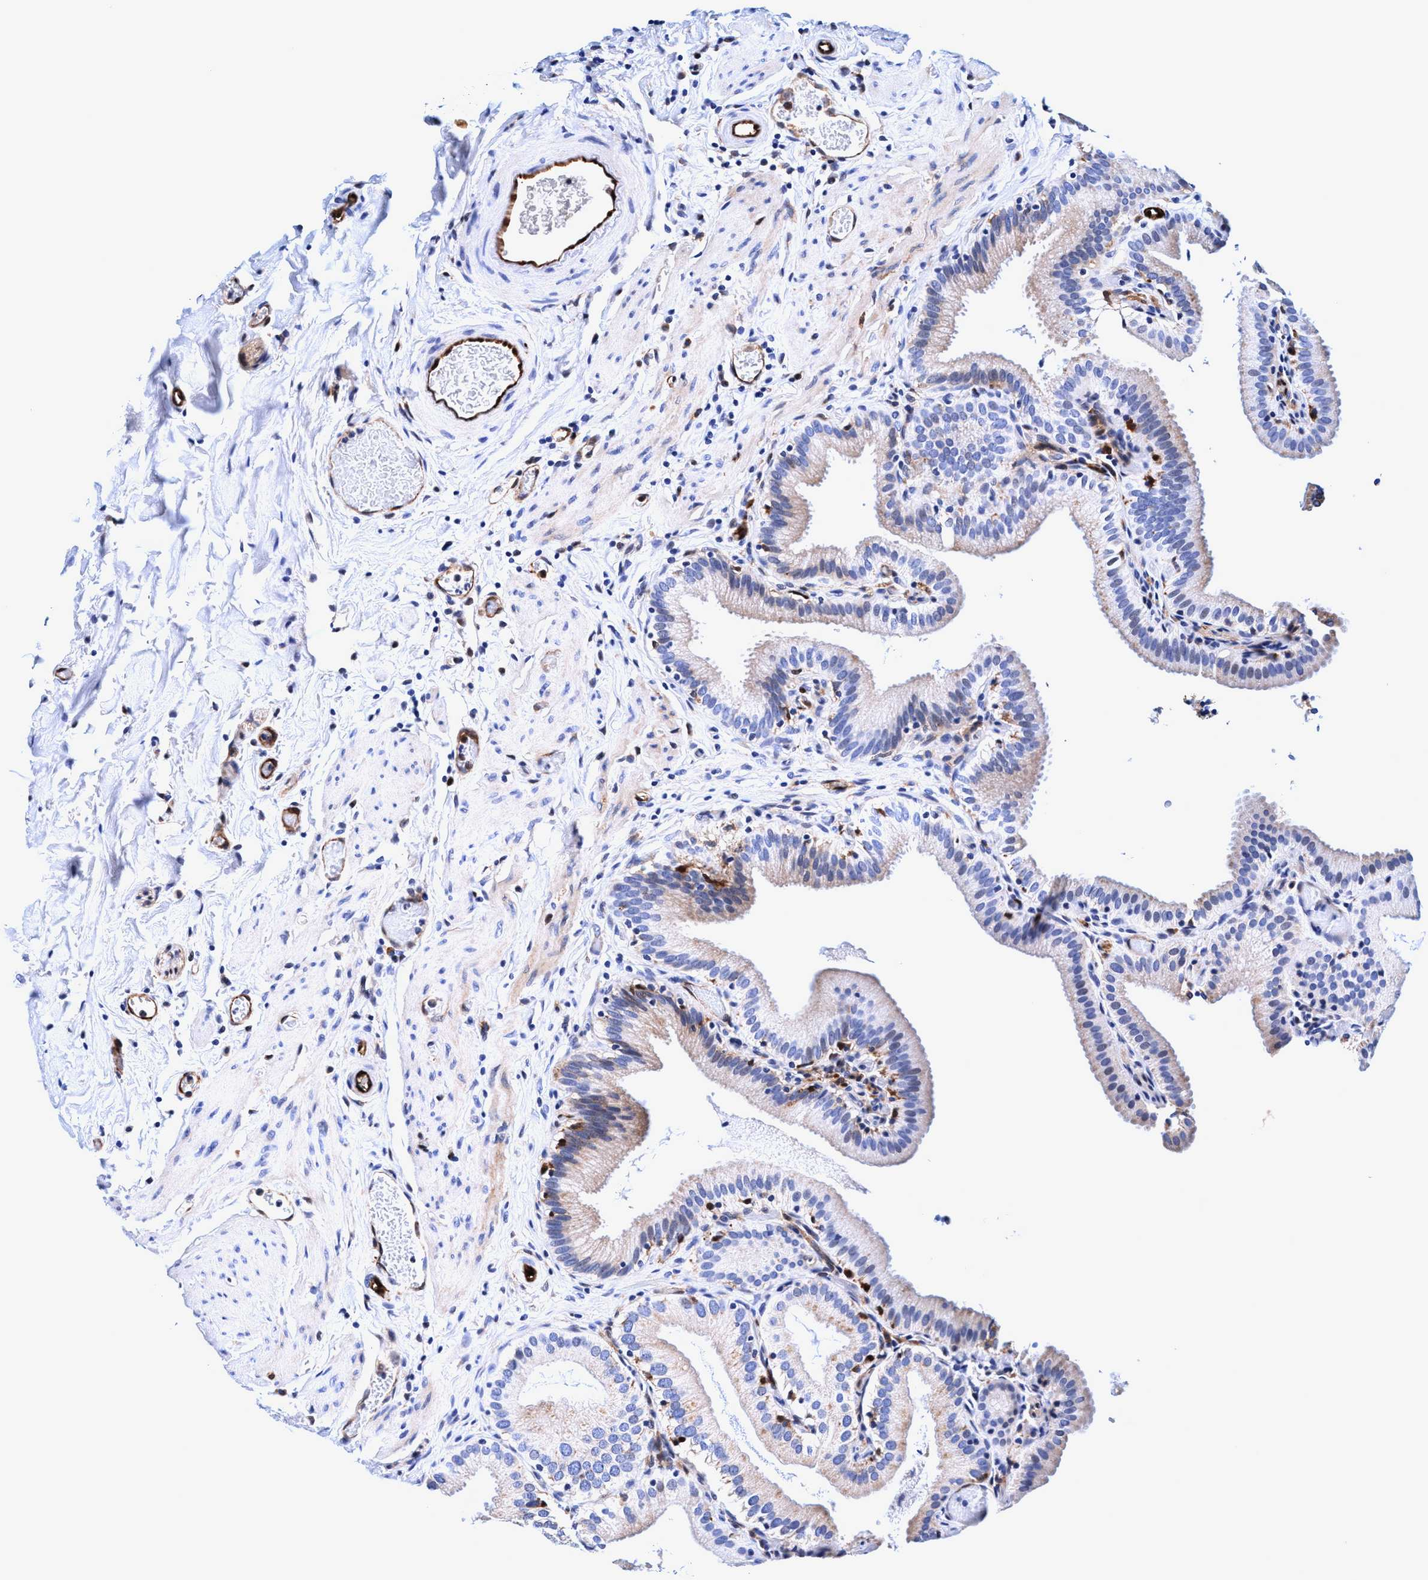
{"staining": {"intensity": "weak", "quantity": "<25%", "location": "cytoplasmic/membranous"}, "tissue": "gallbladder", "cell_type": "Glandular cells", "image_type": "normal", "snomed": [{"axis": "morphology", "description": "Normal tissue, NOS"}, {"axis": "topography", "description": "Gallbladder"}], "caption": "Image shows no protein staining in glandular cells of benign gallbladder. The staining is performed using DAB (3,3'-diaminobenzidine) brown chromogen with nuclei counter-stained in using hematoxylin.", "gene": "UBALD2", "patient": {"sex": "male", "age": 54}}